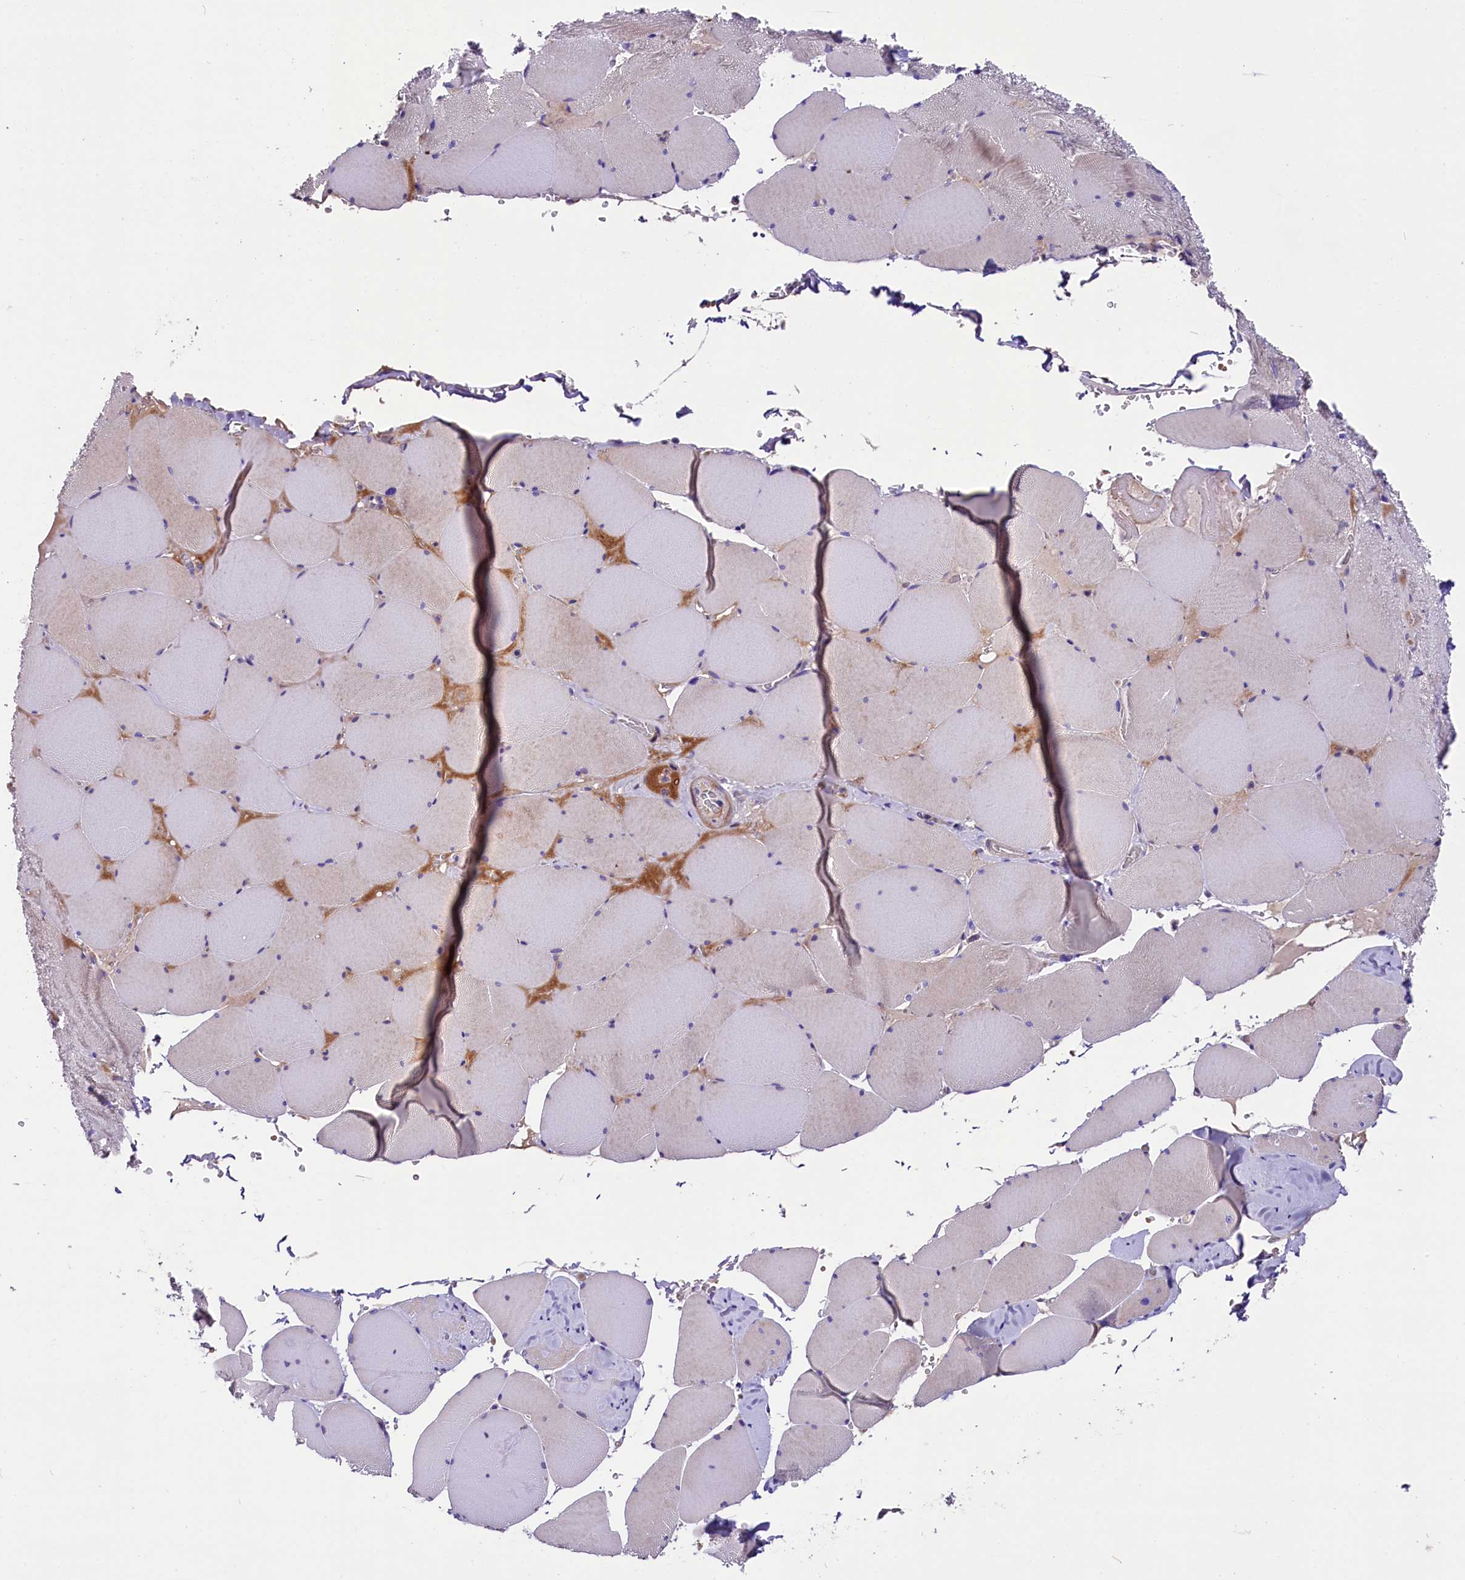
{"staining": {"intensity": "moderate", "quantity": "25%-75%", "location": "cytoplasmic/membranous"}, "tissue": "skeletal muscle", "cell_type": "Myocytes", "image_type": "normal", "snomed": [{"axis": "morphology", "description": "Normal tissue, NOS"}, {"axis": "topography", "description": "Skeletal muscle"}, {"axis": "topography", "description": "Head-Neck"}], "caption": "Immunohistochemical staining of benign human skeletal muscle reveals moderate cytoplasmic/membranous protein expression in approximately 25%-75% of myocytes. (brown staining indicates protein expression, while blue staining denotes nuclei).", "gene": "MEX3B", "patient": {"sex": "male", "age": 66}}